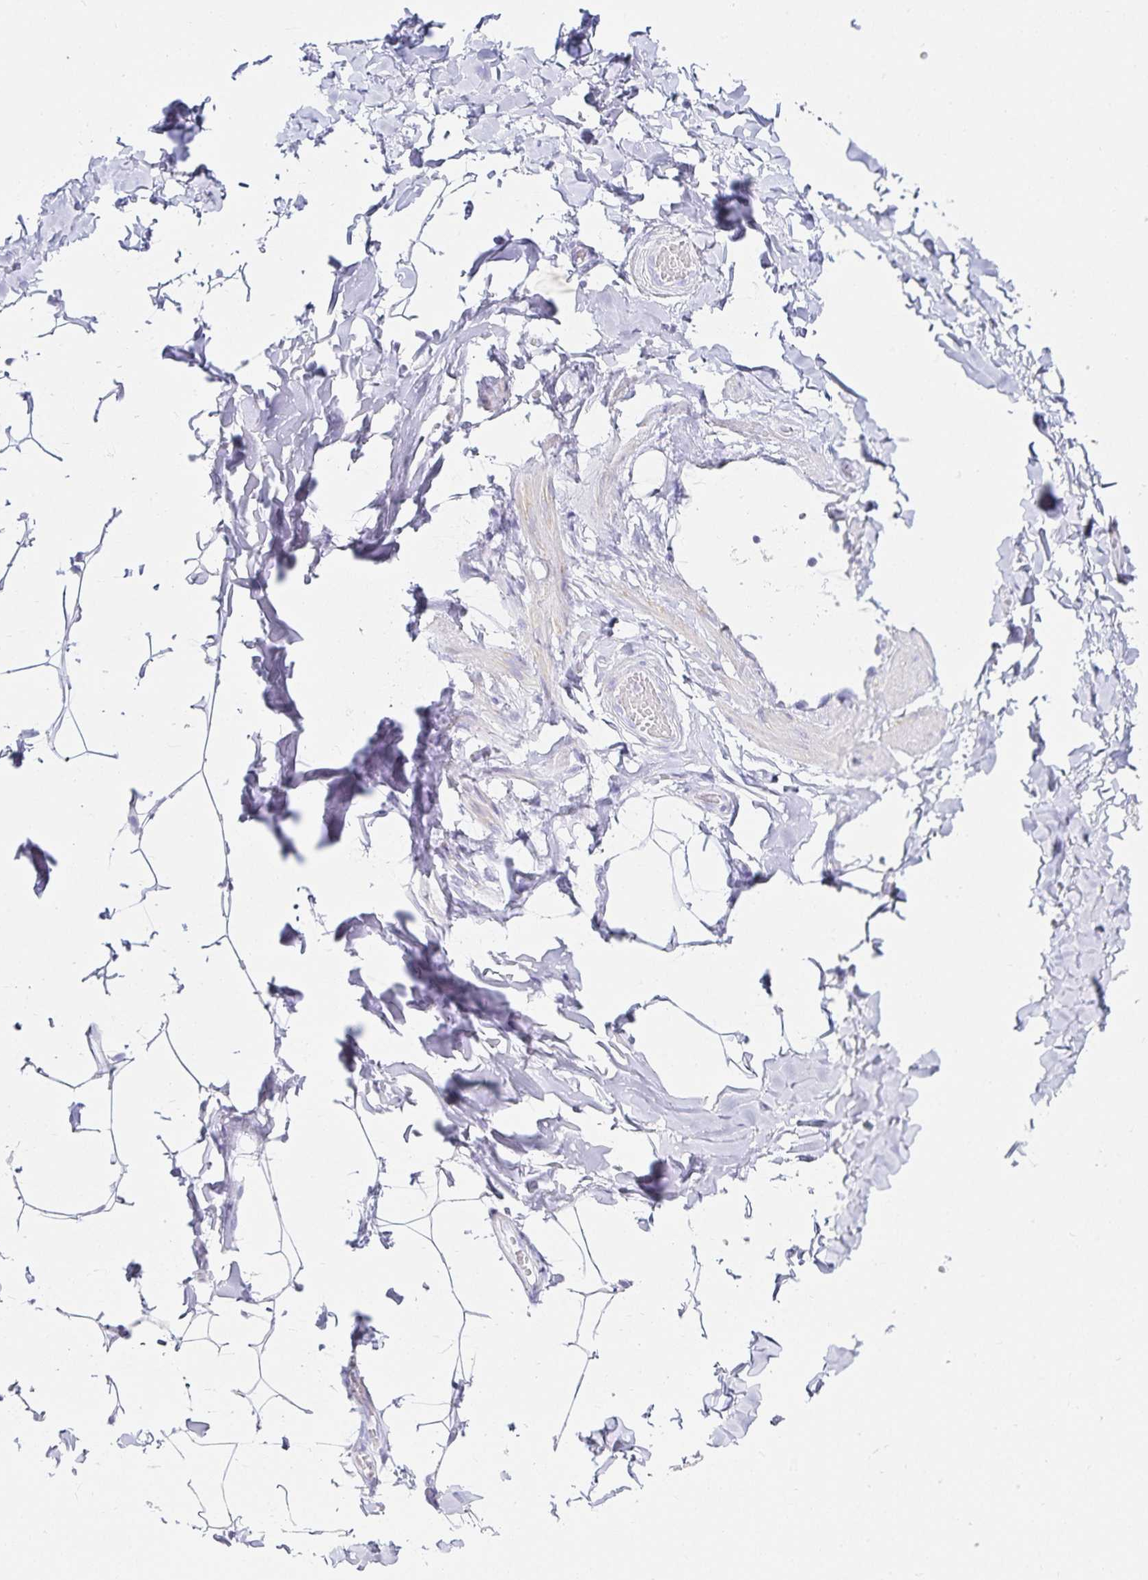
{"staining": {"intensity": "negative", "quantity": "none", "location": "none"}, "tissue": "adipose tissue", "cell_type": "Adipocytes", "image_type": "normal", "snomed": [{"axis": "morphology", "description": "Normal tissue, NOS"}, {"axis": "topography", "description": "Soft tissue"}, {"axis": "topography", "description": "Adipose tissue"}, {"axis": "topography", "description": "Vascular tissue"}, {"axis": "topography", "description": "Peripheral nerve tissue"}], "caption": "A high-resolution photomicrograph shows IHC staining of unremarkable adipose tissue, which displays no significant staining in adipocytes.", "gene": "GP2", "patient": {"sex": "male", "age": 29}}